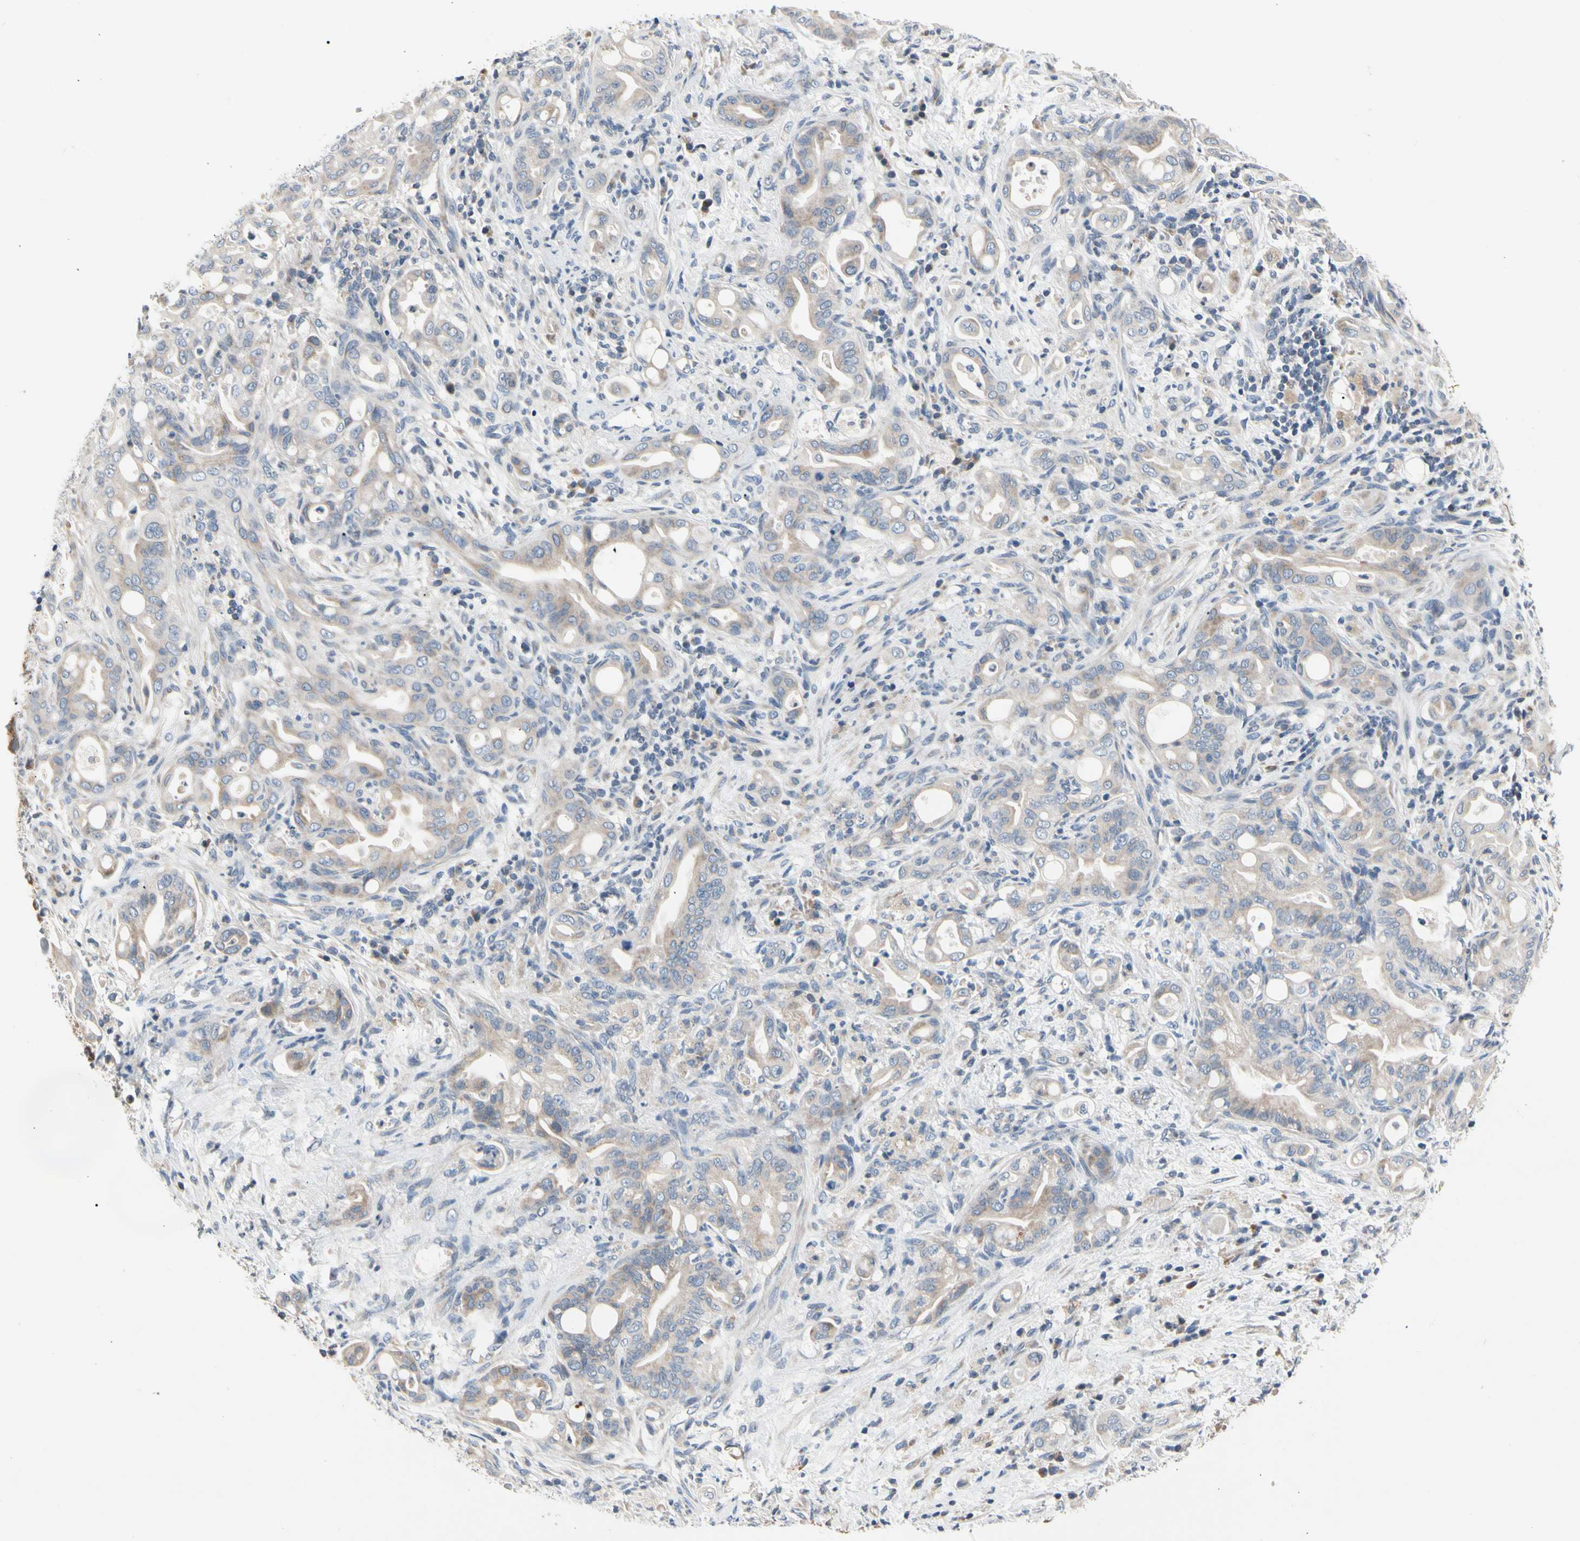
{"staining": {"intensity": "weak", "quantity": ">75%", "location": "cytoplasmic/membranous"}, "tissue": "liver cancer", "cell_type": "Tumor cells", "image_type": "cancer", "snomed": [{"axis": "morphology", "description": "Cholangiocarcinoma"}, {"axis": "topography", "description": "Liver"}], "caption": "Liver cholangiocarcinoma tissue displays weak cytoplasmic/membranous staining in approximately >75% of tumor cells", "gene": "SOX30", "patient": {"sex": "female", "age": 68}}